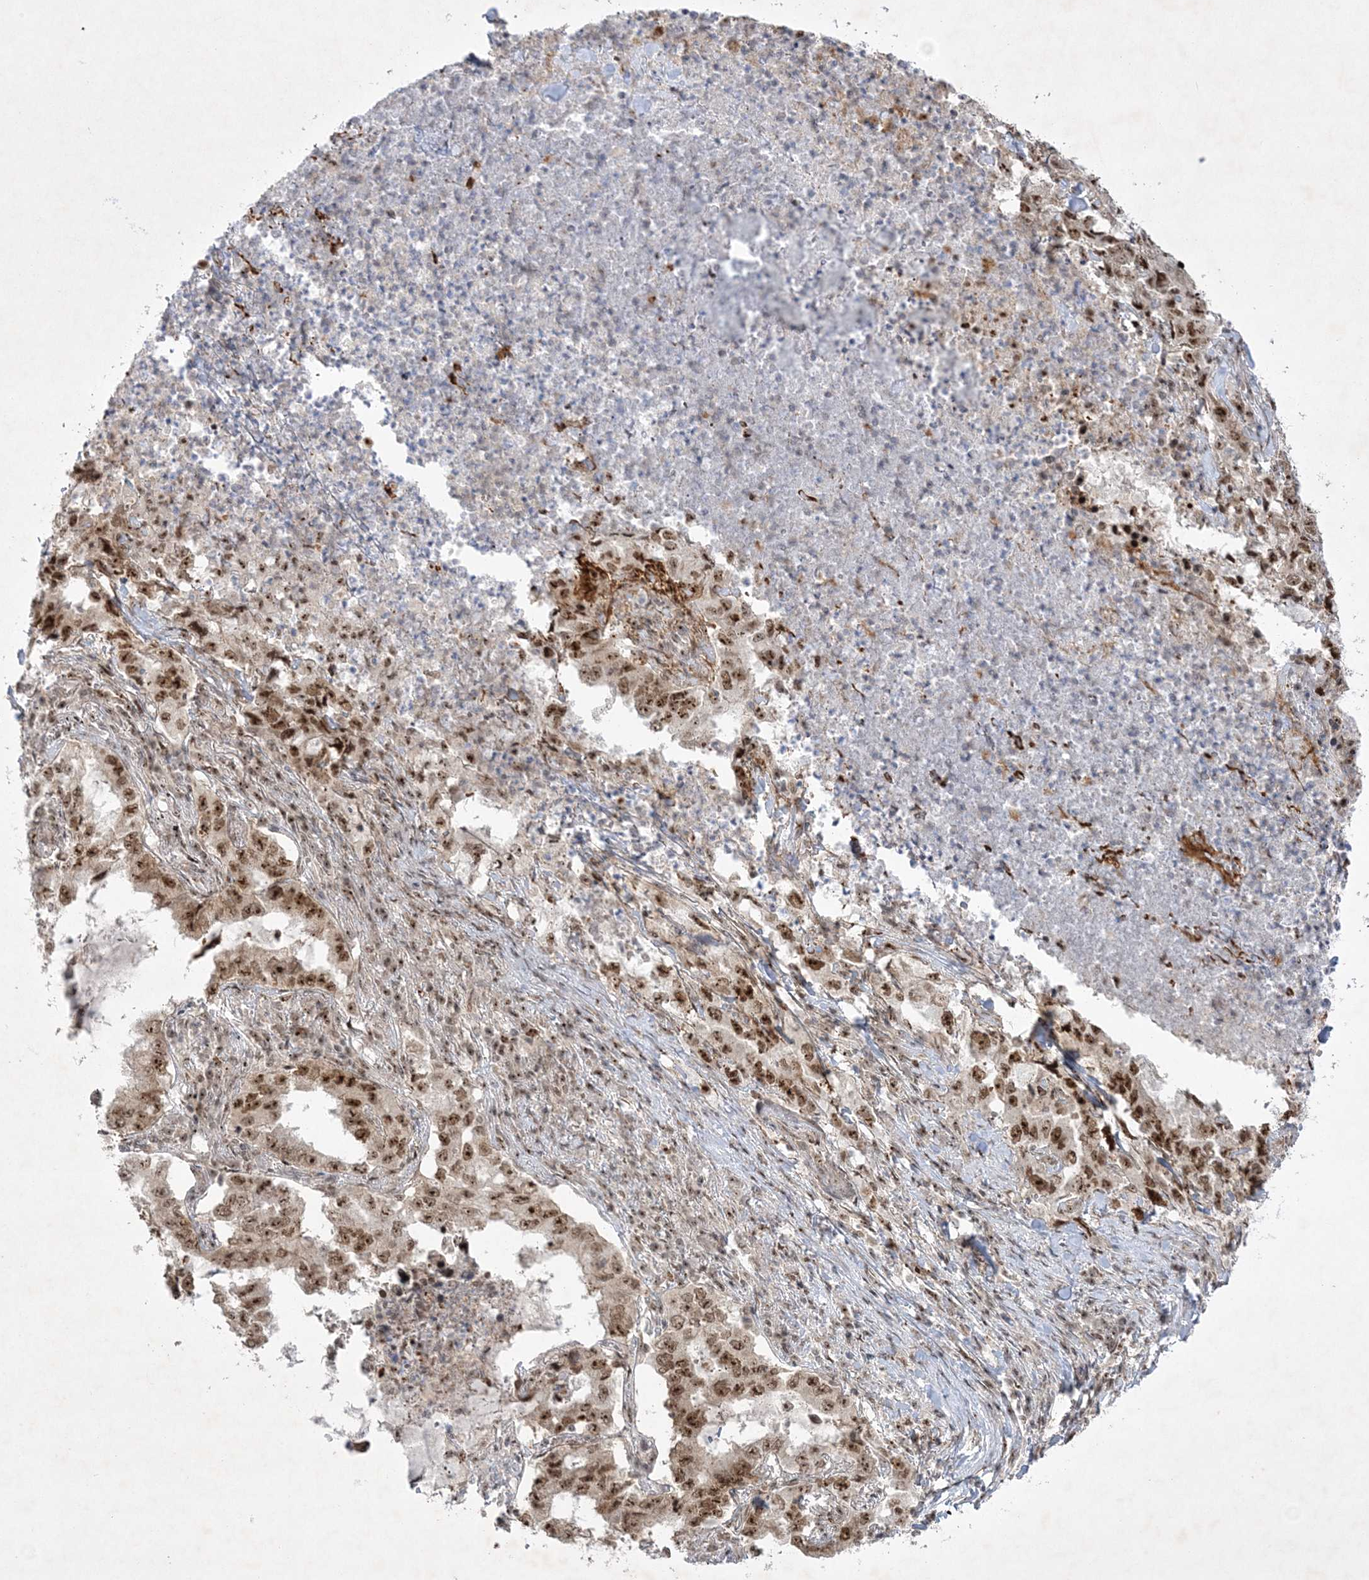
{"staining": {"intensity": "strong", "quantity": ">75%", "location": "cytoplasmic/membranous,nuclear"}, "tissue": "lung cancer", "cell_type": "Tumor cells", "image_type": "cancer", "snomed": [{"axis": "morphology", "description": "Adenocarcinoma, NOS"}, {"axis": "topography", "description": "Lung"}], "caption": "A brown stain labels strong cytoplasmic/membranous and nuclear positivity of a protein in lung cancer tumor cells. Ihc stains the protein in brown and the nuclei are stained blue.", "gene": "NPM3", "patient": {"sex": "female", "age": 51}}